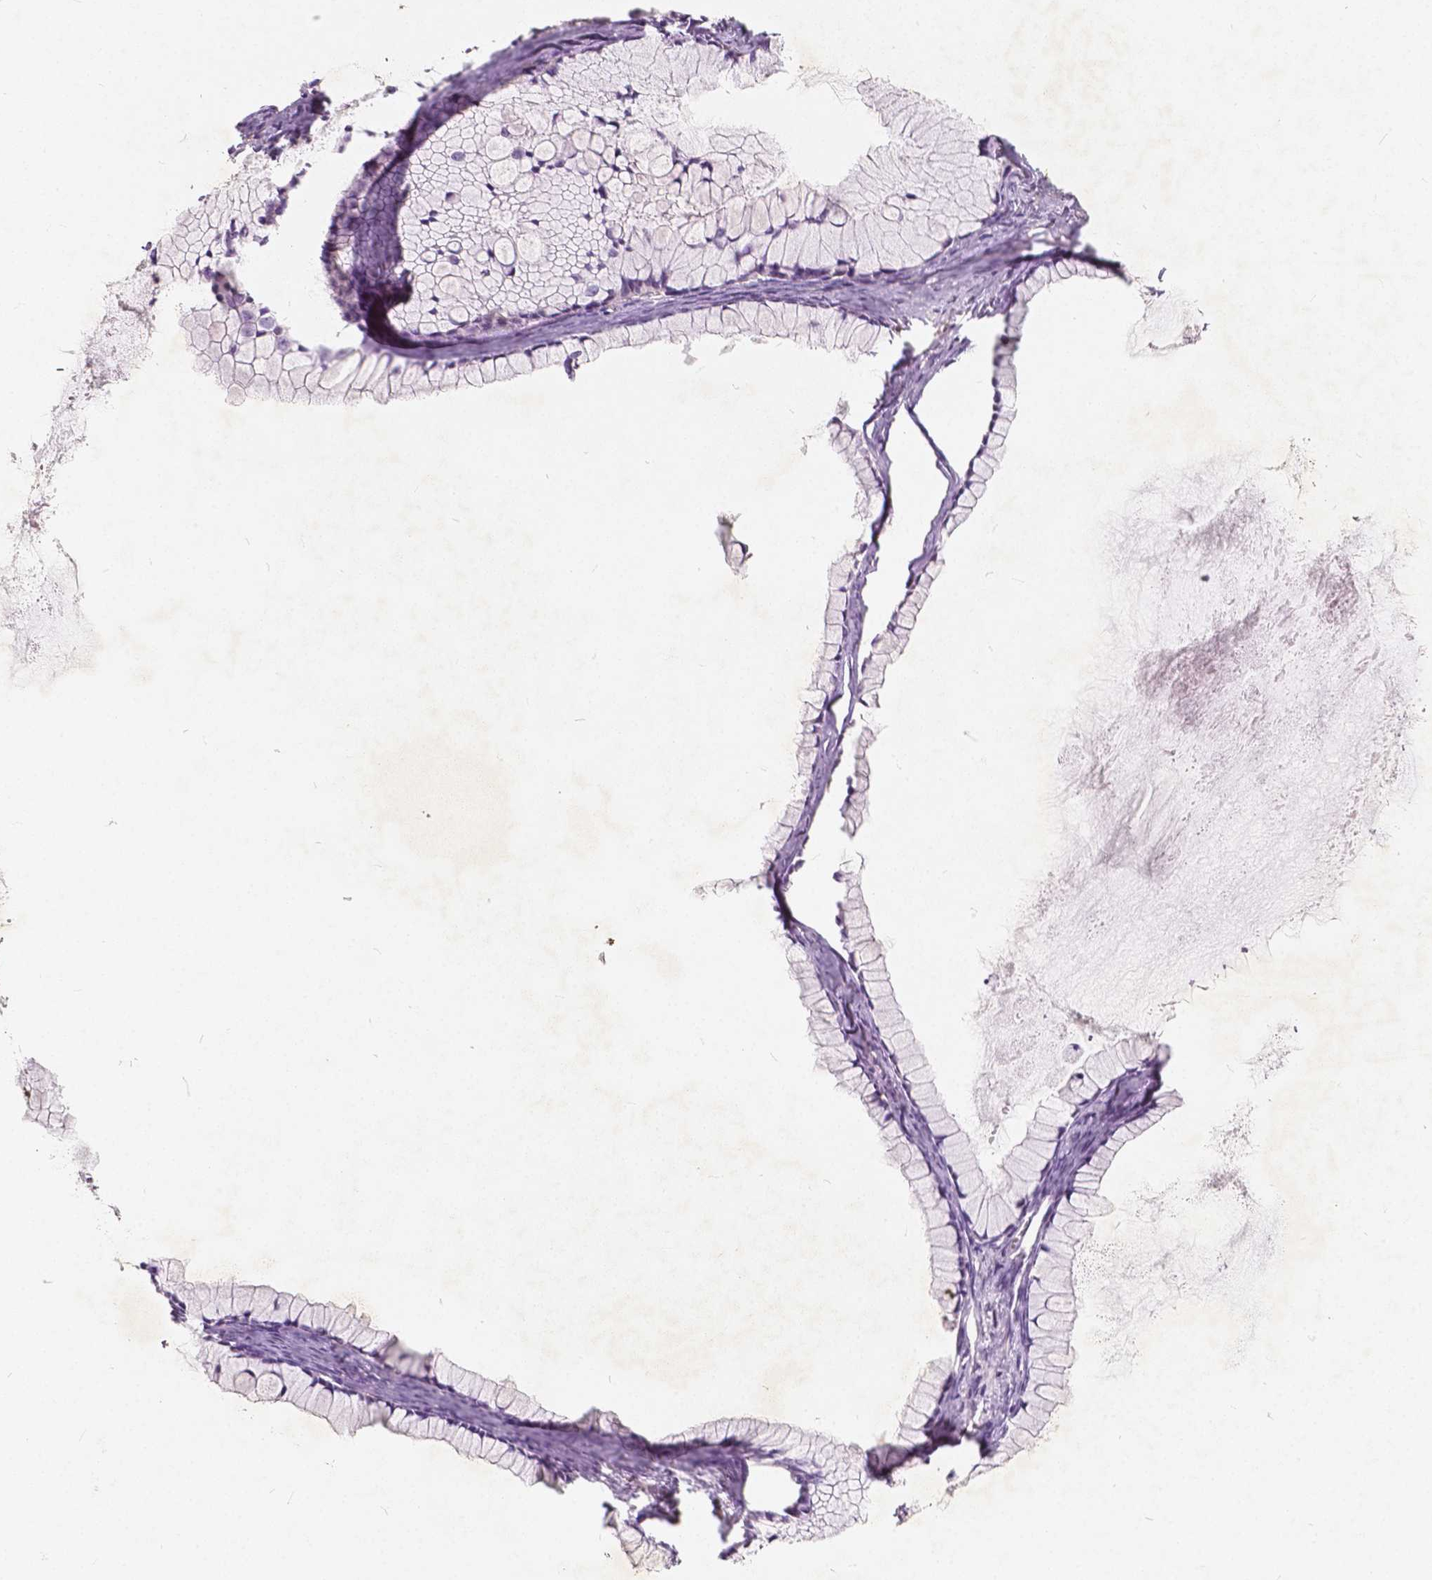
{"staining": {"intensity": "negative", "quantity": "none", "location": "none"}, "tissue": "ovarian cancer", "cell_type": "Tumor cells", "image_type": "cancer", "snomed": [{"axis": "morphology", "description": "Cystadenocarcinoma, mucinous, NOS"}, {"axis": "topography", "description": "Ovary"}], "caption": "This is an IHC histopathology image of human ovarian mucinous cystadenocarcinoma. There is no expression in tumor cells.", "gene": "SOX15", "patient": {"sex": "female", "age": 41}}